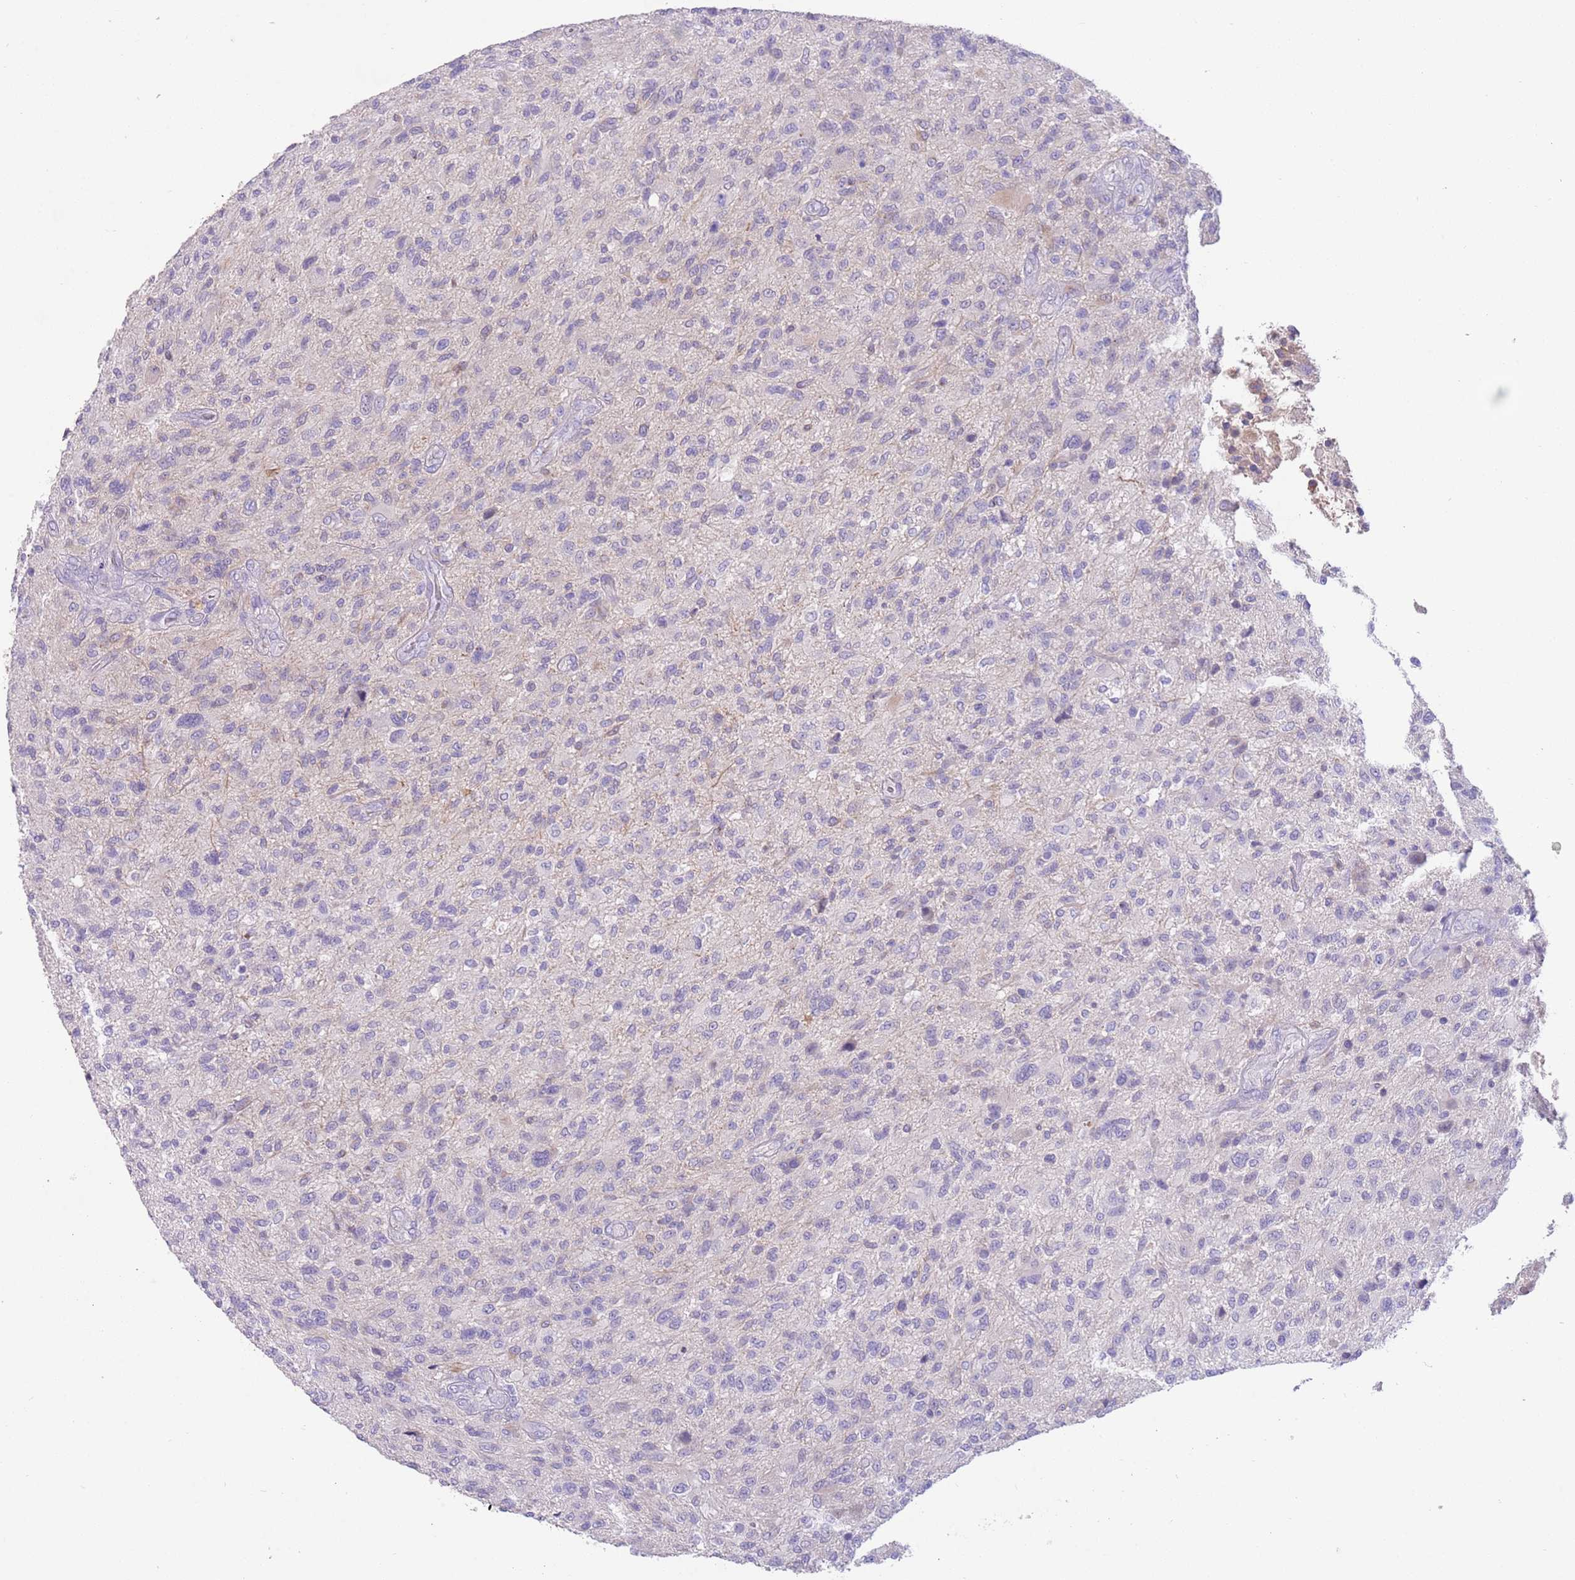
{"staining": {"intensity": "negative", "quantity": "none", "location": "none"}, "tissue": "glioma", "cell_type": "Tumor cells", "image_type": "cancer", "snomed": [{"axis": "morphology", "description": "Glioma, malignant, High grade"}, {"axis": "topography", "description": "Brain"}], "caption": "Protein analysis of high-grade glioma (malignant) demonstrates no significant positivity in tumor cells.", "gene": "IGFL4", "patient": {"sex": "male", "age": 47}}